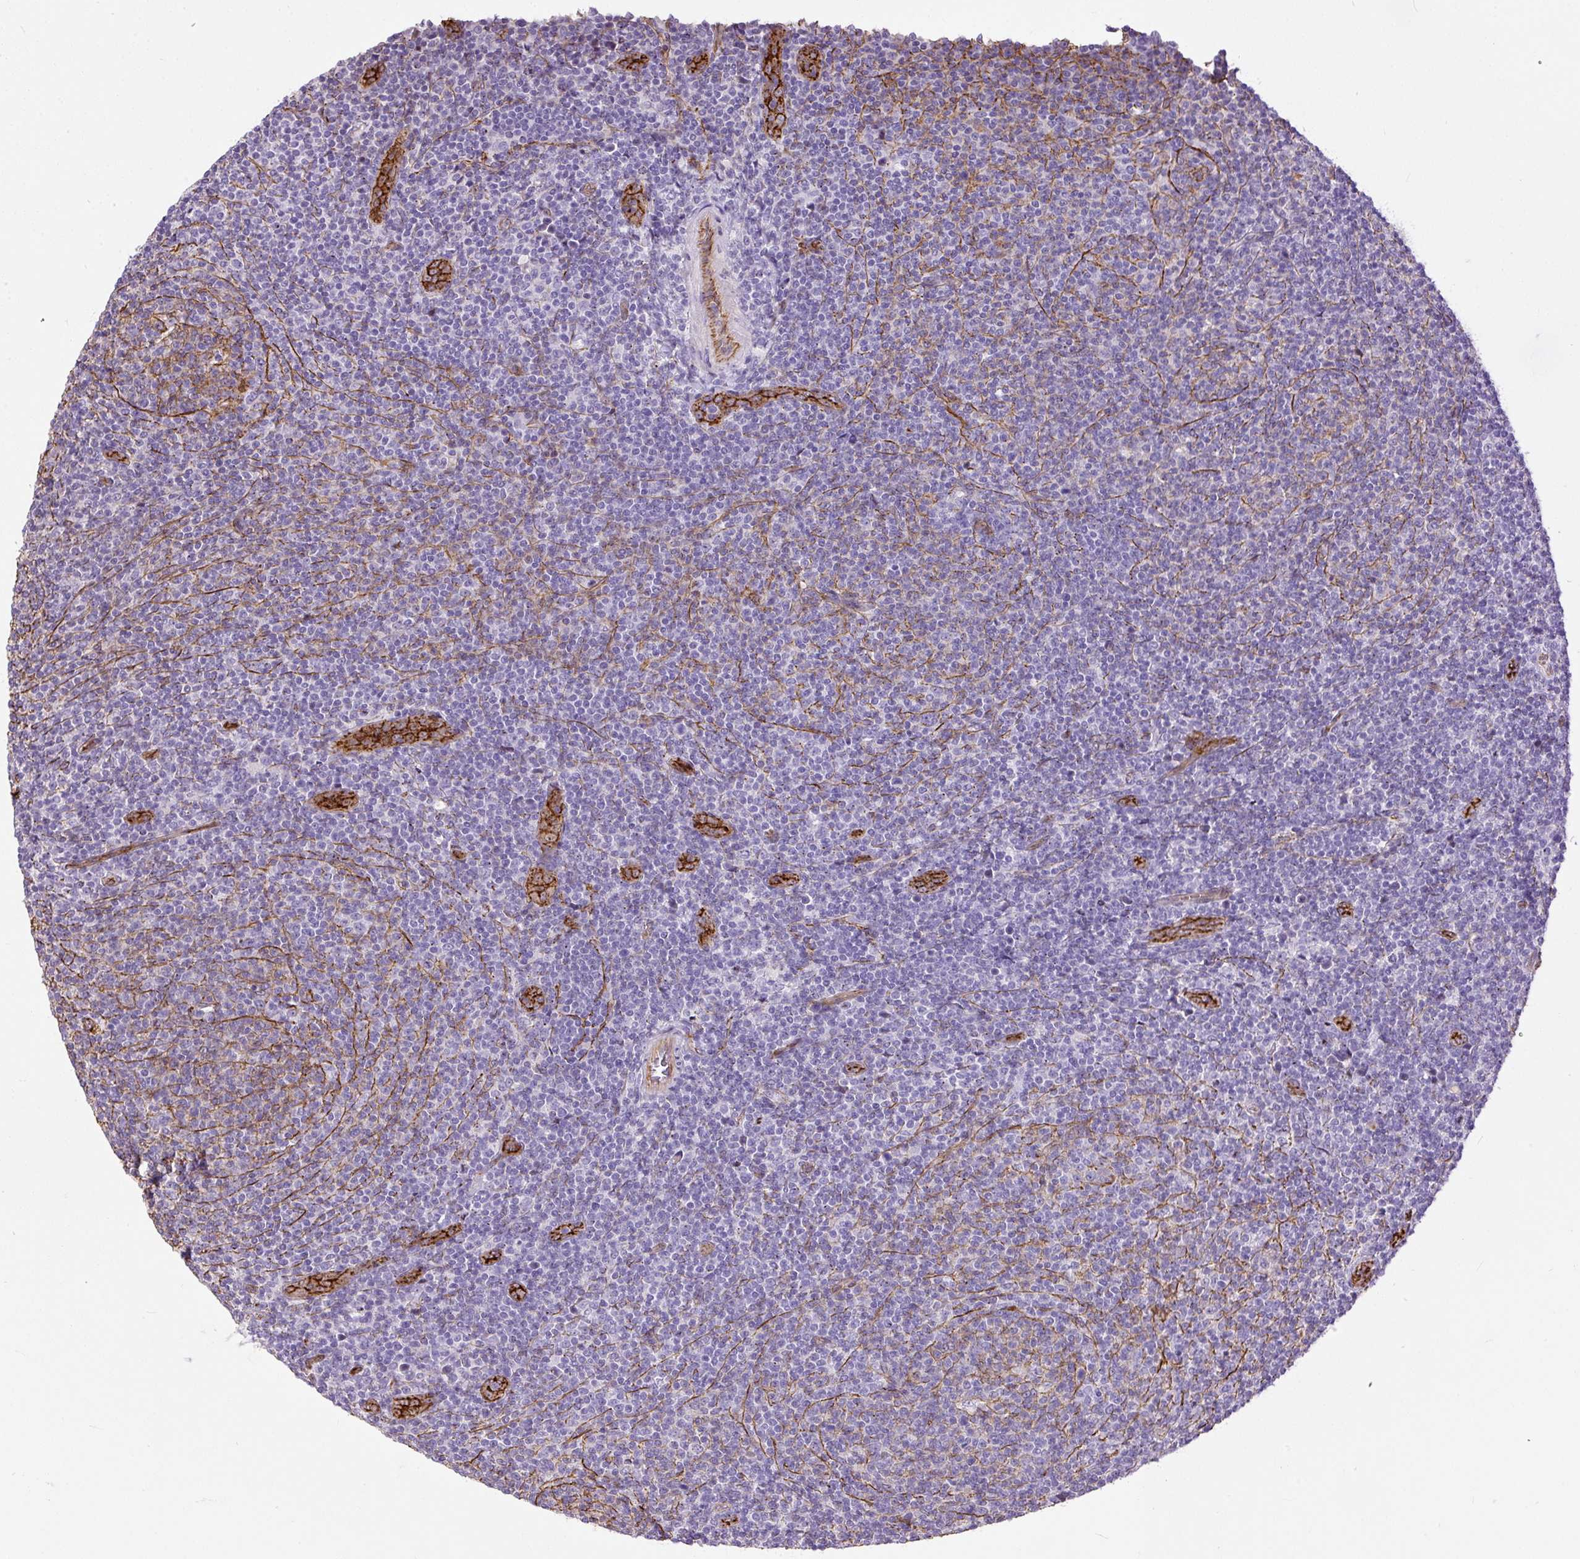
{"staining": {"intensity": "negative", "quantity": "none", "location": "none"}, "tissue": "lymphoma", "cell_type": "Tumor cells", "image_type": "cancer", "snomed": [{"axis": "morphology", "description": "Malignant lymphoma, non-Hodgkin's type, Low grade"}, {"axis": "topography", "description": "Lymph node"}], "caption": "Immunohistochemistry (IHC) micrograph of human low-grade malignant lymphoma, non-Hodgkin's type stained for a protein (brown), which shows no staining in tumor cells.", "gene": "MAGEB16", "patient": {"sex": "male", "age": 66}}